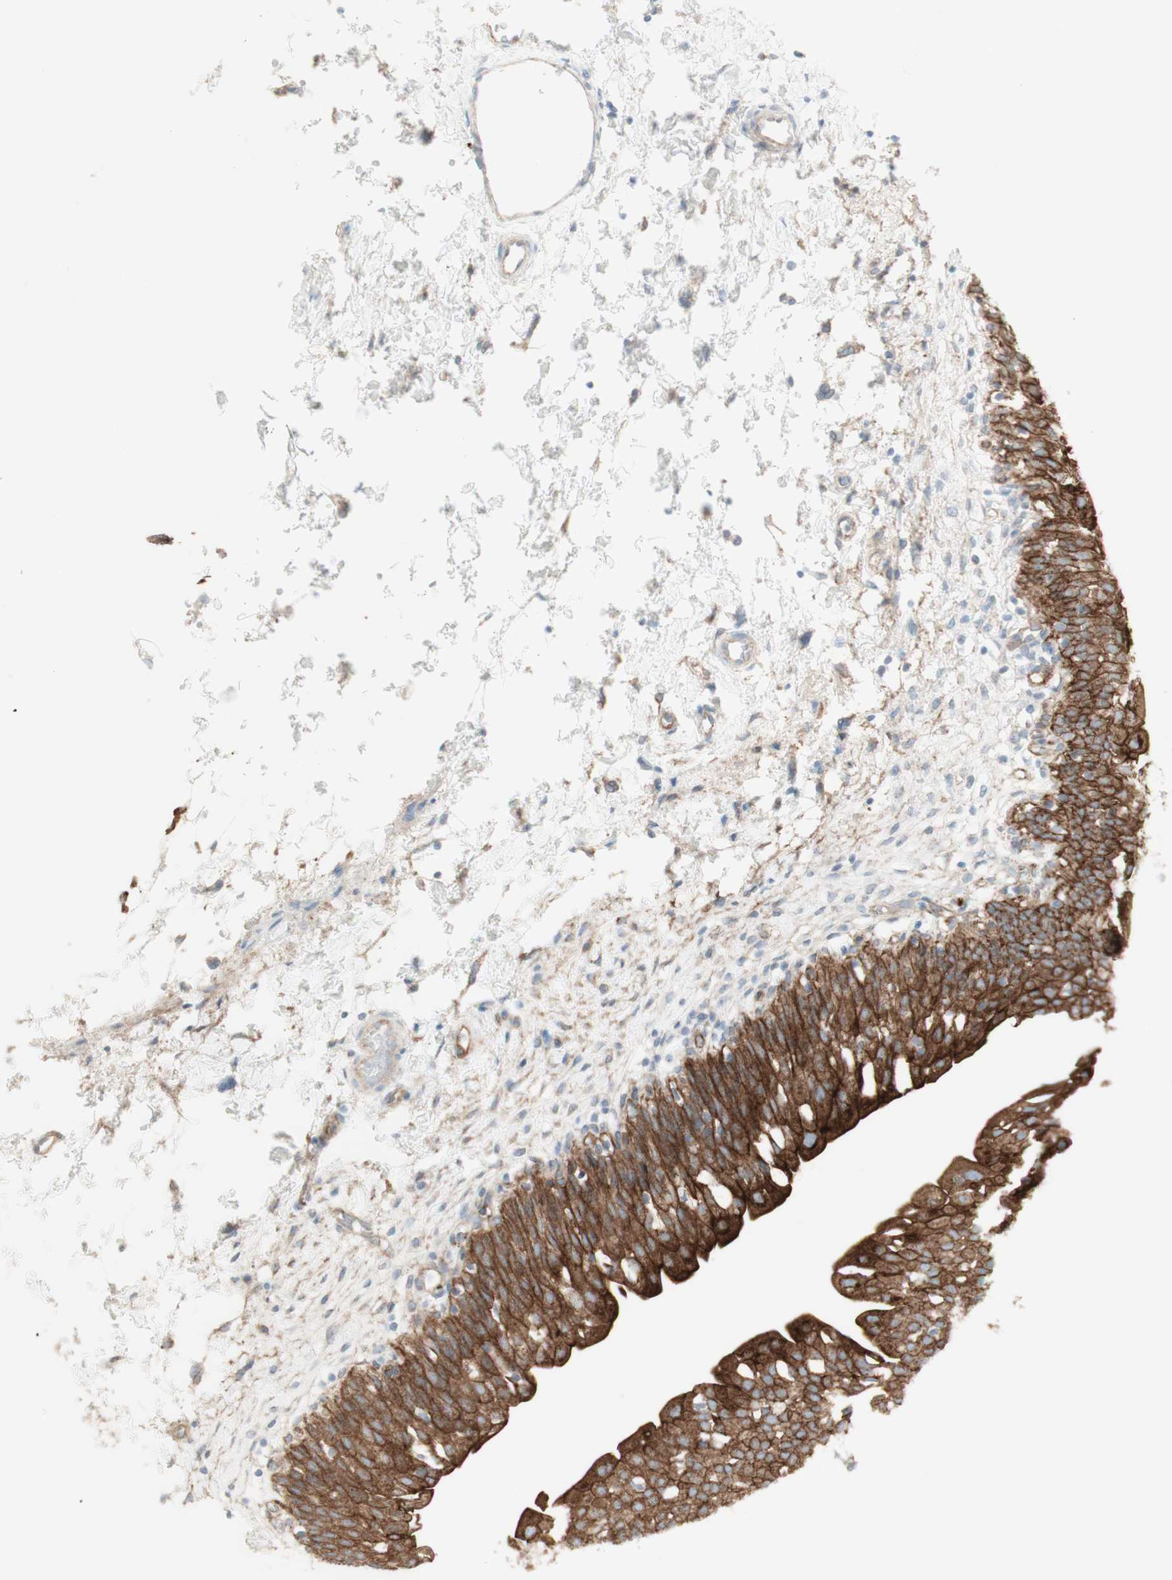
{"staining": {"intensity": "strong", "quantity": ">75%", "location": "cytoplasmic/membranous"}, "tissue": "urinary bladder", "cell_type": "Urothelial cells", "image_type": "normal", "snomed": [{"axis": "morphology", "description": "Normal tissue, NOS"}, {"axis": "topography", "description": "Urinary bladder"}], "caption": "Urothelial cells demonstrate strong cytoplasmic/membranous staining in about >75% of cells in normal urinary bladder. The staining was performed using DAB (3,3'-diaminobenzidine) to visualize the protein expression in brown, while the nuclei were stained in blue with hematoxylin (Magnification: 20x).", "gene": "MYO6", "patient": {"sex": "male", "age": 55}}